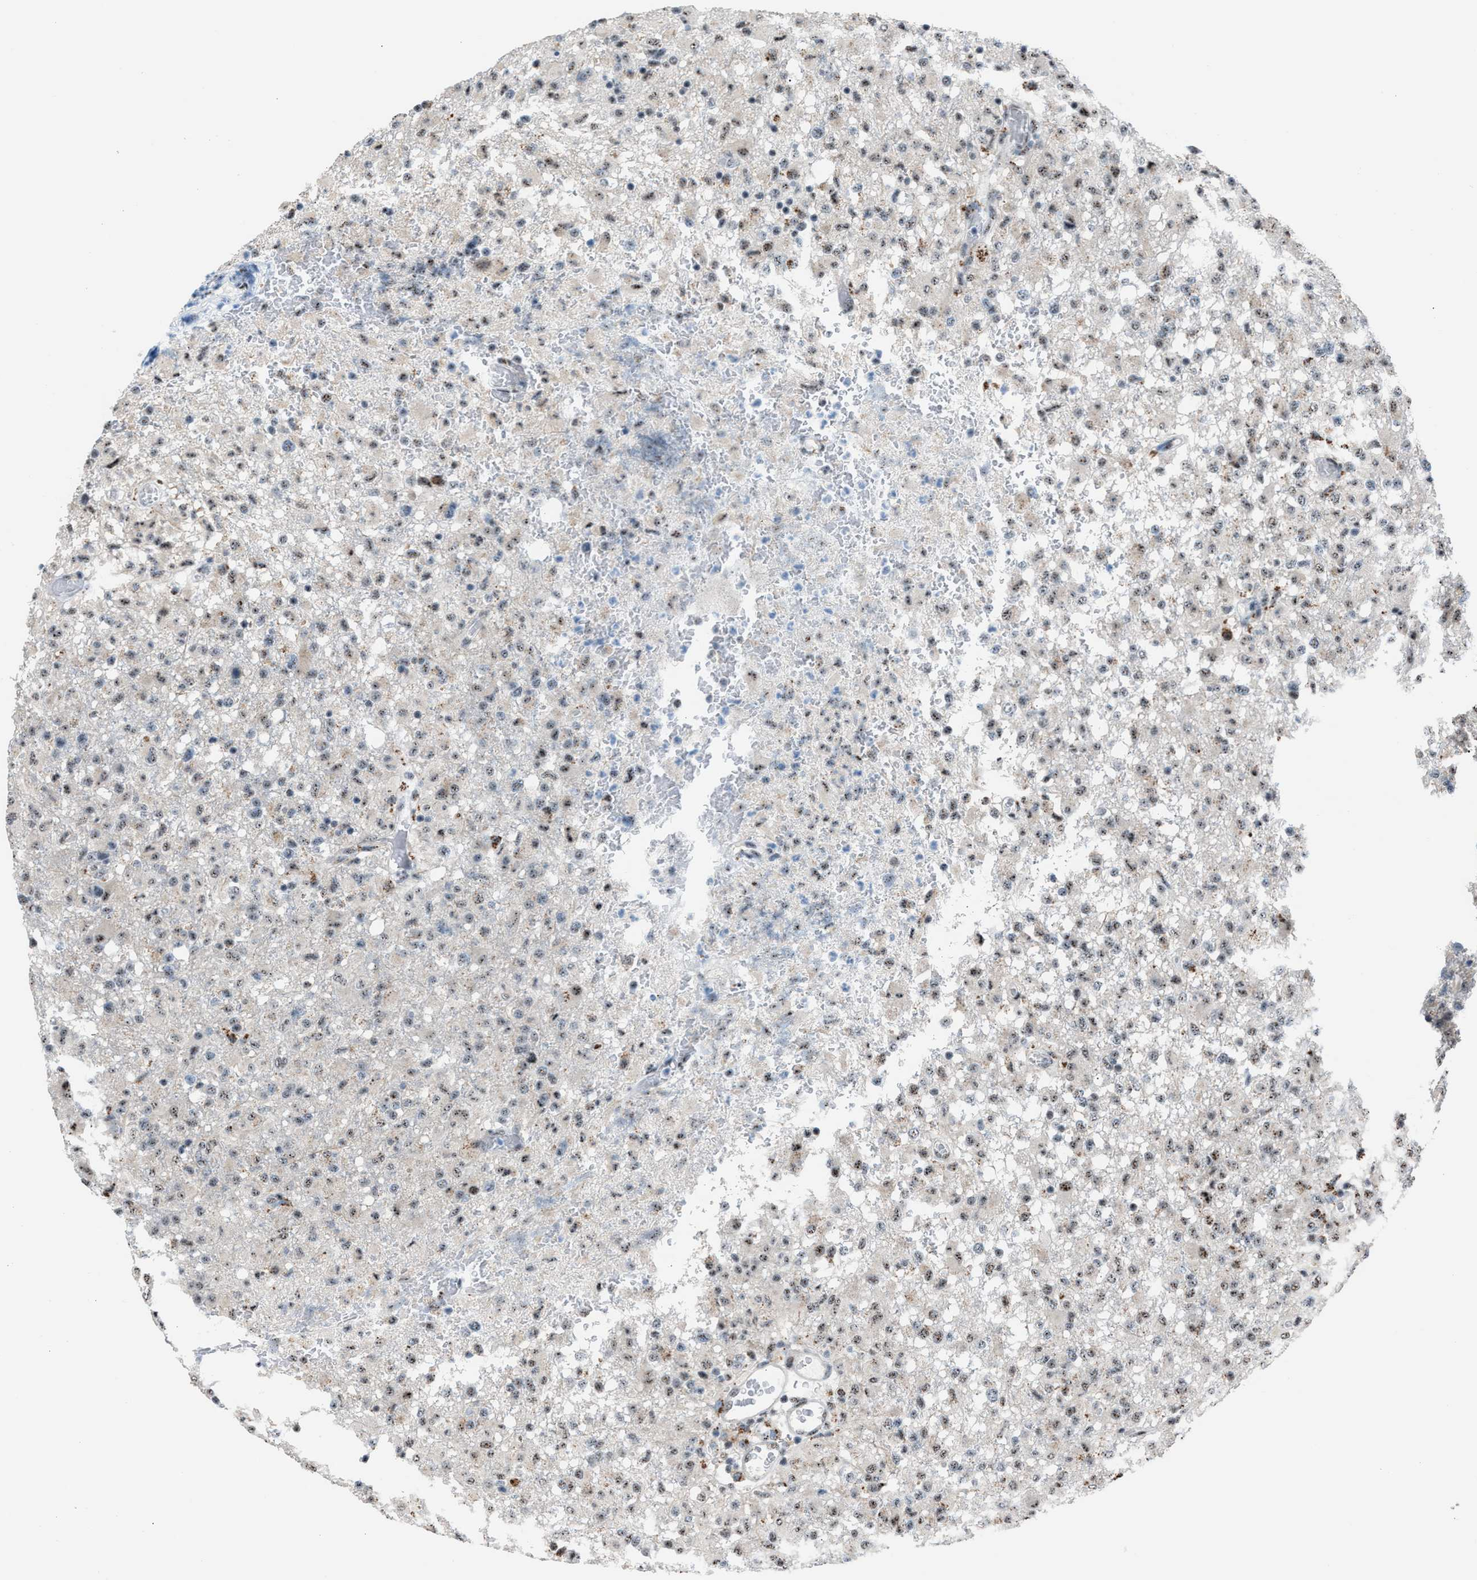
{"staining": {"intensity": "moderate", "quantity": "<25%", "location": "nuclear"}, "tissue": "glioma", "cell_type": "Tumor cells", "image_type": "cancer", "snomed": [{"axis": "morphology", "description": "Glioma, malignant, High grade"}, {"axis": "topography", "description": "Brain"}], "caption": "Brown immunohistochemical staining in glioma demonstrates moderate nuclear positivity in approximately <25% of tumor cells.", "gene": "CENPP", "patient": {"sex": "female", "age": 57}}